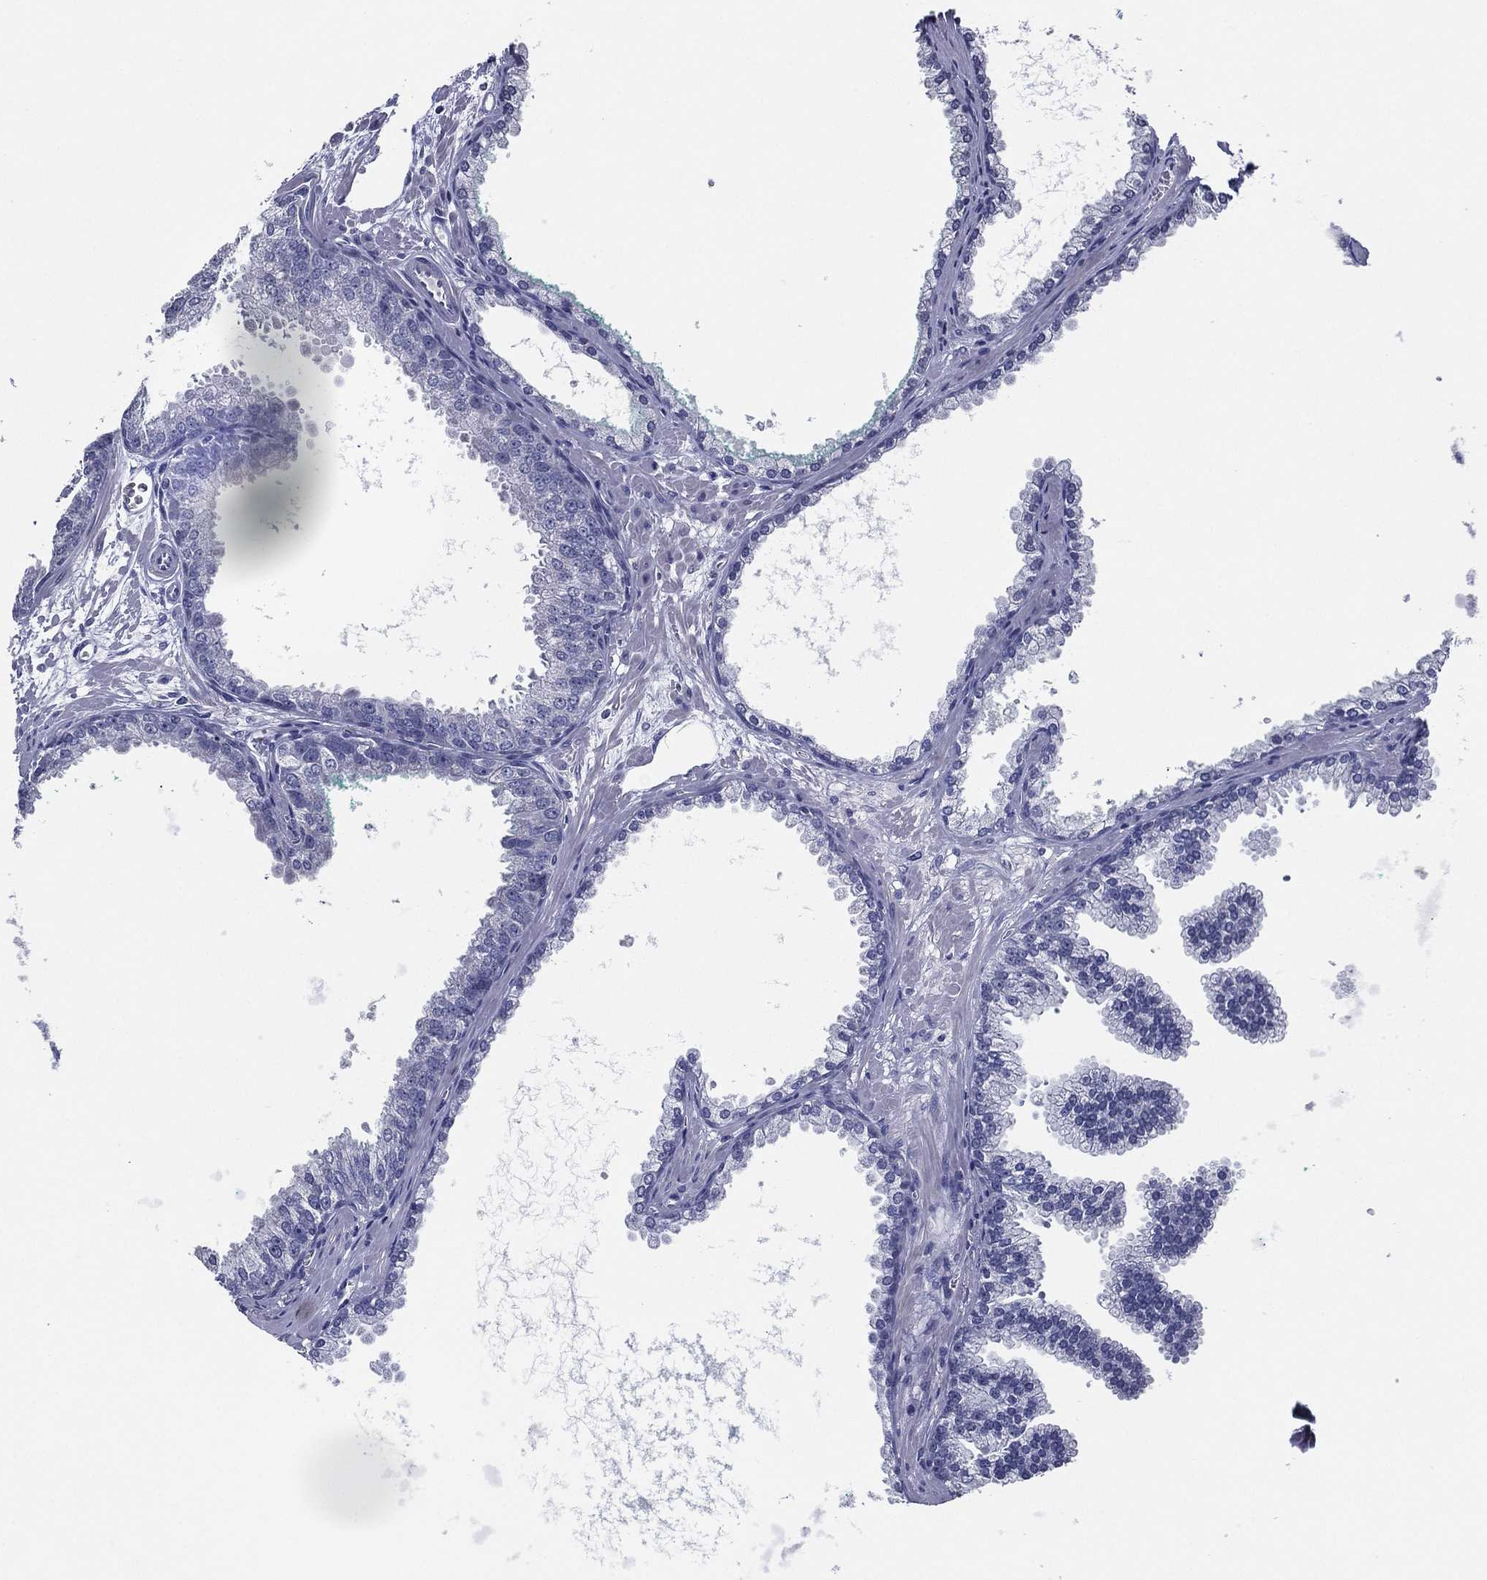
{"staining": {"intensity": "negative", "quantity": "none", "location": "none"}, "tissue": "prostate cancer", "cell_type": "Tumor cells", "image_type": "cancer", "snomed": [{"axis": "morphology", "description": "Adenocarcinoma, NOS"}, {"axis": "topography", "description": "Prostate"}], "caption": "A photomicrograph of prostate cancer stained for a protein demonstrates no brown staining in tumor cells.", "gene": "TFAP2A", "patient": {"sex": "male", "age": 67}}